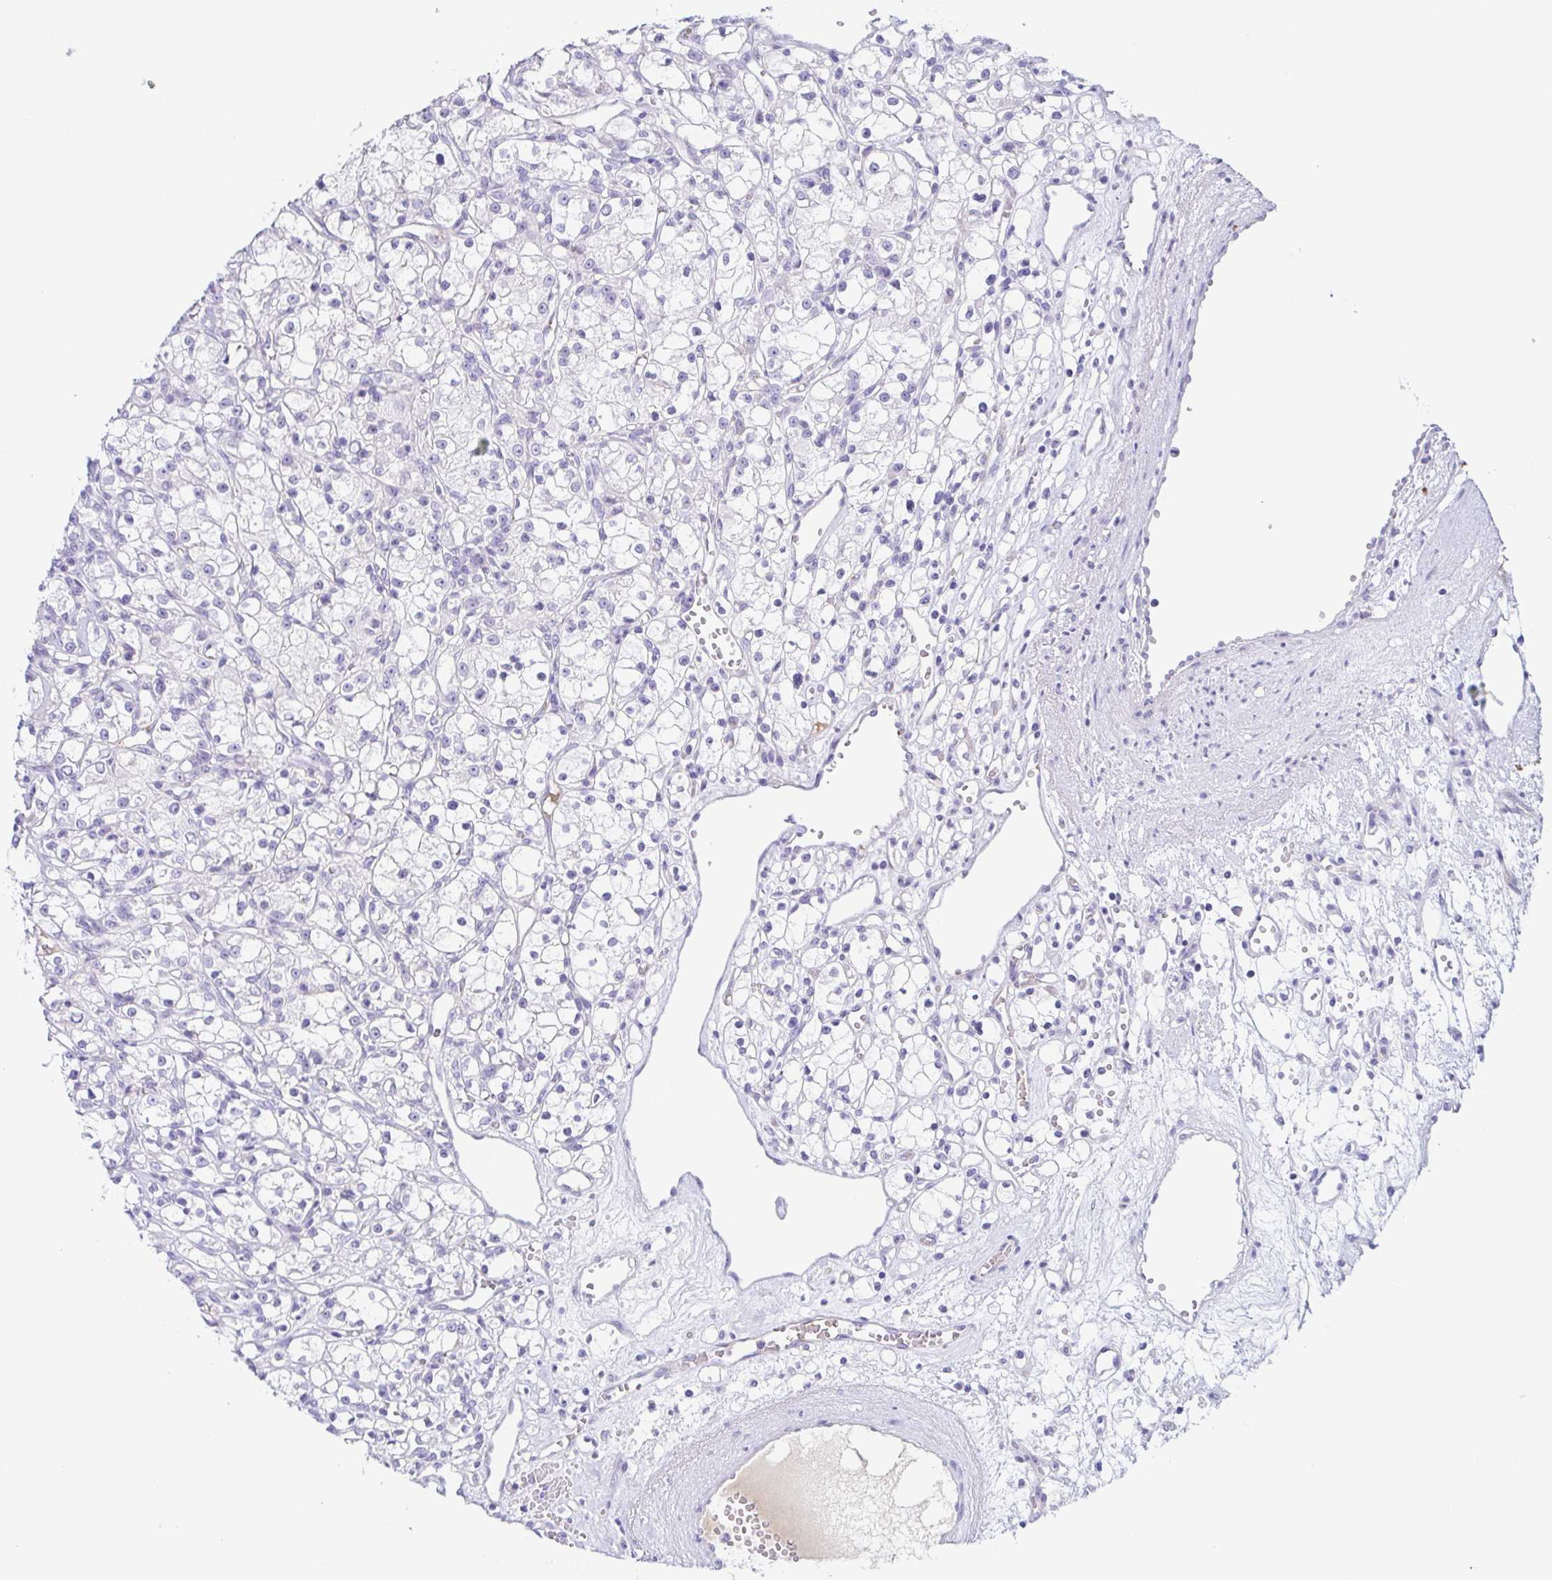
{"staining": {"intensity": "negative", "quantity": "none", "location": "none"}, "tissue": "renal cancer", "cell_type": "Tumor cells", "image_type": "cancer", "snomed": [{"axis": "morphology", "description": "Adenocarcinoma, NOS"}, {"axis": "topography", "description": "Kidney"}], "caption": "A high-resolution image shows immunohistochemistry staining of renal adenocarcinoma, which shows no significant staining in tumor cells. (Brightfield microscopy of DAB immunohistochemistry (IHC) at high magnification).", "gene": "LDLRAD1", "patient": {"sex": "female", "age": 59}}